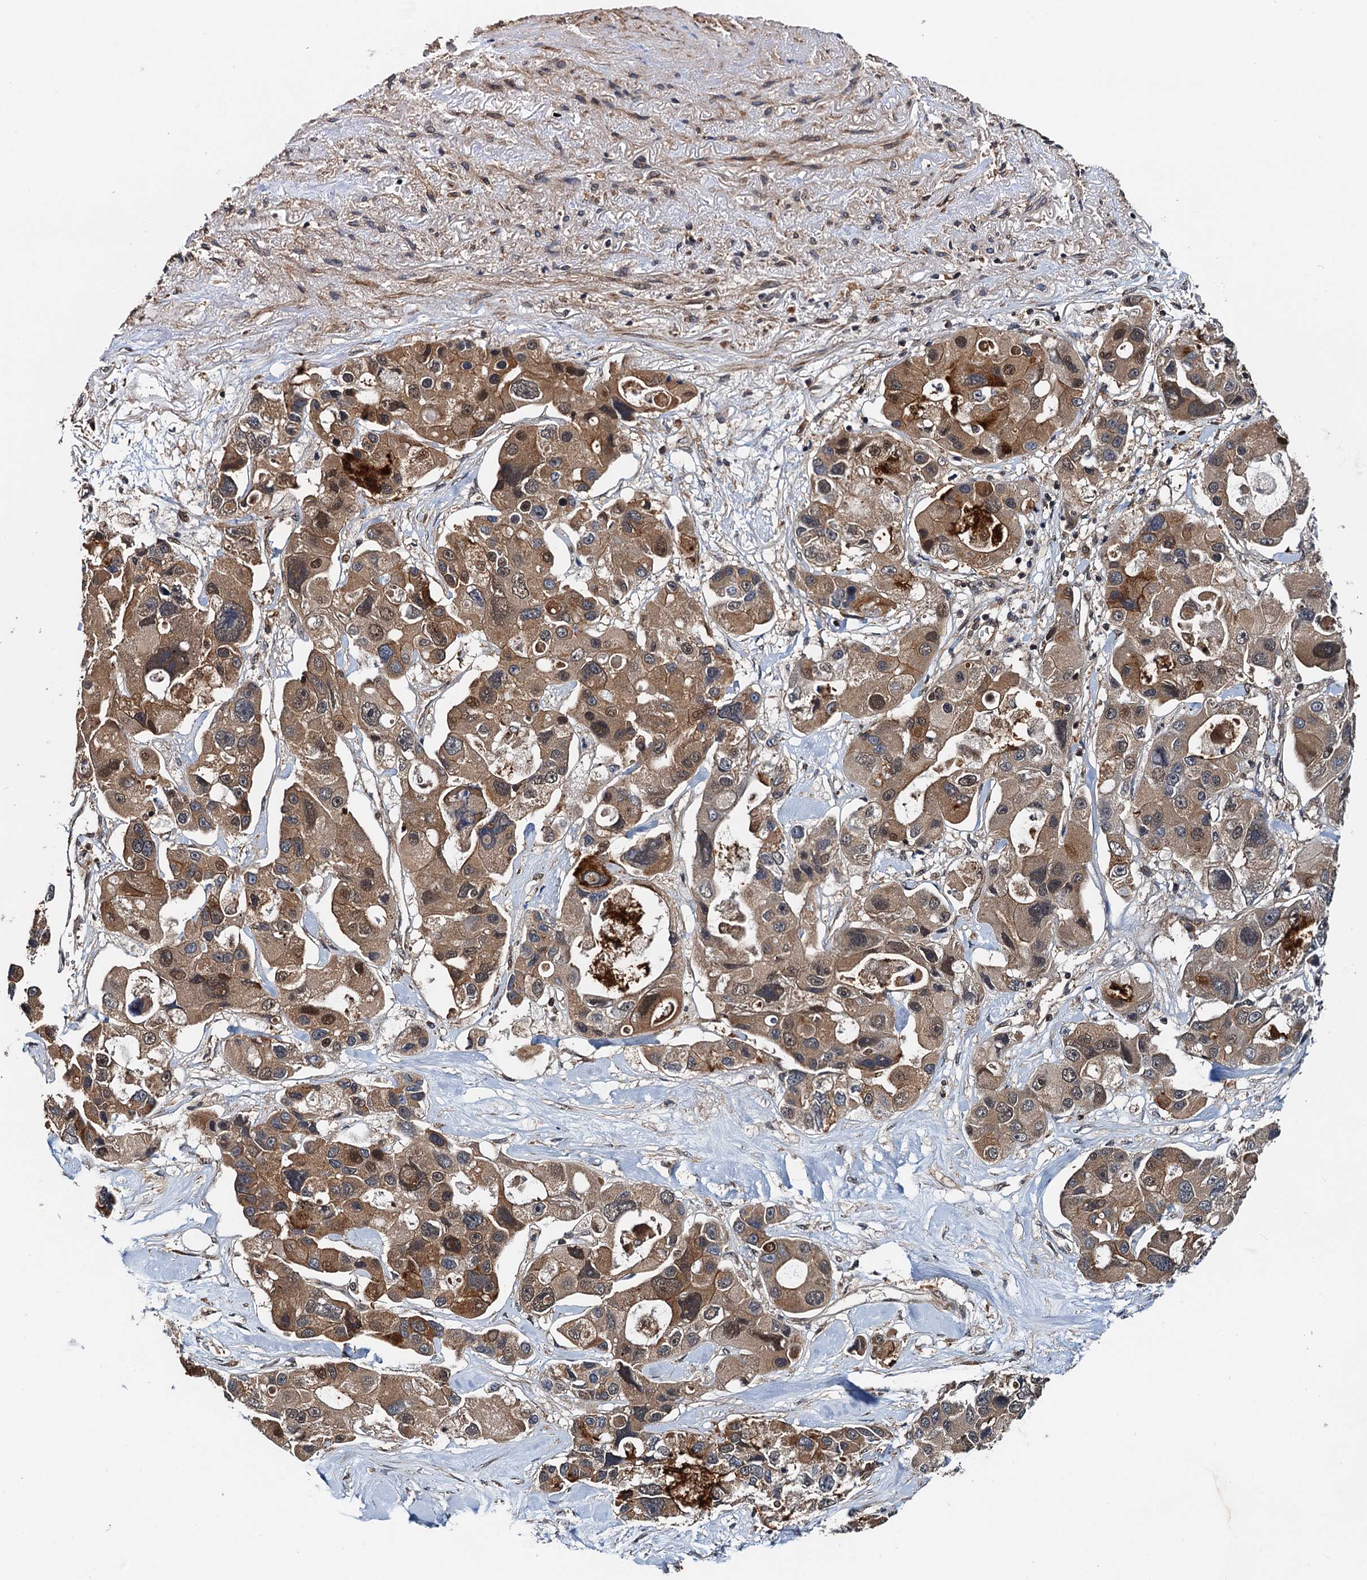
{"staining": {"intensity": "moderate", "quantity": ">75%", "location": "cytoplasmic/membranous"}, "tissue": "lung cancer", "cell_type": "Tumor cells", "image_type": "cancer", "snomed": [{"axis": "morphology", "description": "Adenocarcinoma, NOS"}, {"axis": "topography", "description": "Lung"}], "caption": "A brown stain highlights moderate cytoplasmic/membranous staining of a protein in adenocarcinoma (lung) tumor cells. (brown staining indicates protein expression, while blue staining denotes nuclei).", "gene": "AAGAB", "patient": {"sex": "female", "age": 54}}